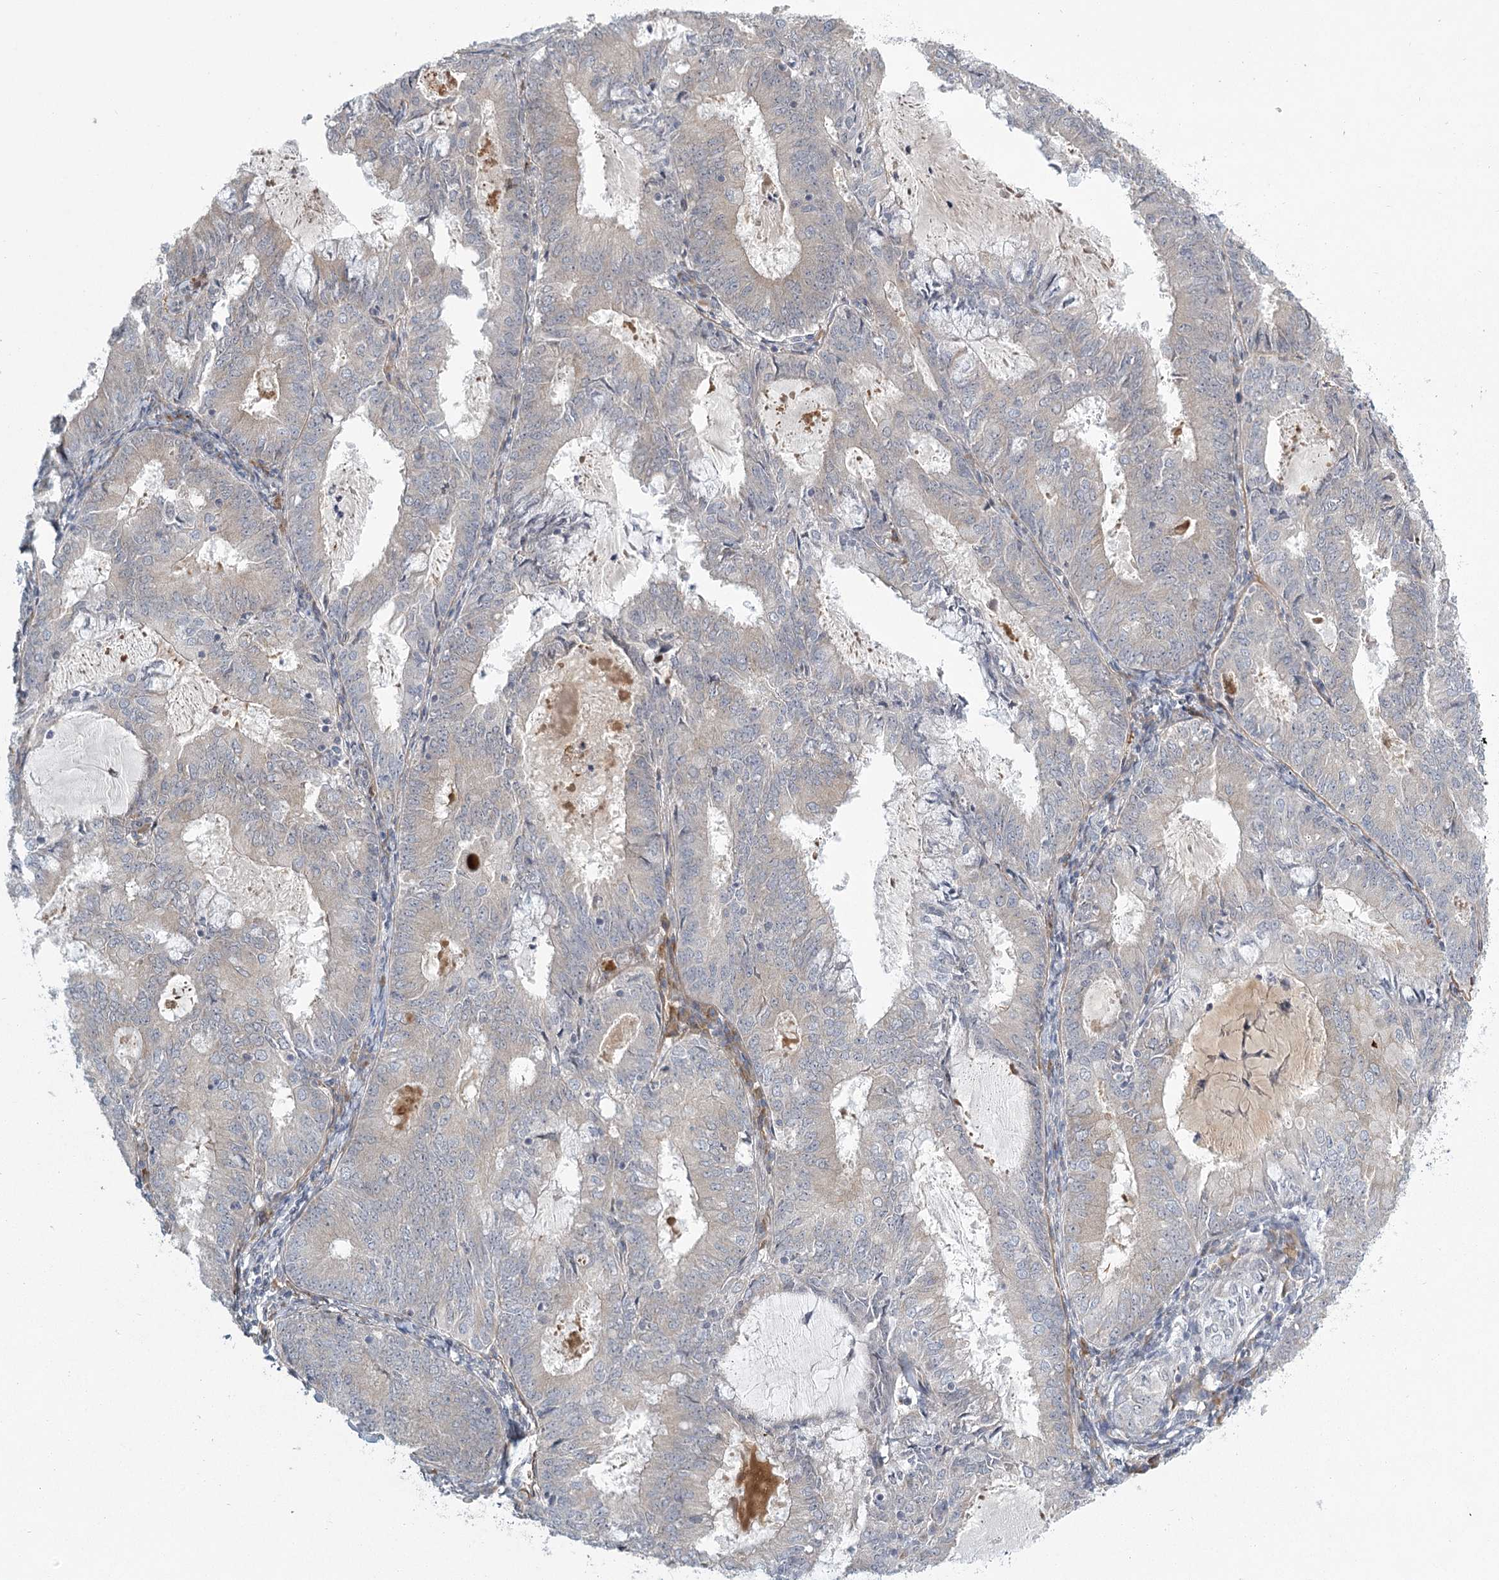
{"staining": {"intensity": "negative", "quantity": "none", "location": "none"}, "tissue": "endometrial cancer", "cell_type": "Tumor cells", "image_type": "cancer", "snomed": [{"axis": "morphology", "description": "Adenocarcinoma, NOS"}, {"axis": "topography", "description": "Endometrium"}], "caption": "Image shows no significant protein positivity in tumor cells of endometrial cancer.", "gene": "MEPE", "patient": {"sex": "female", "age": 57}}